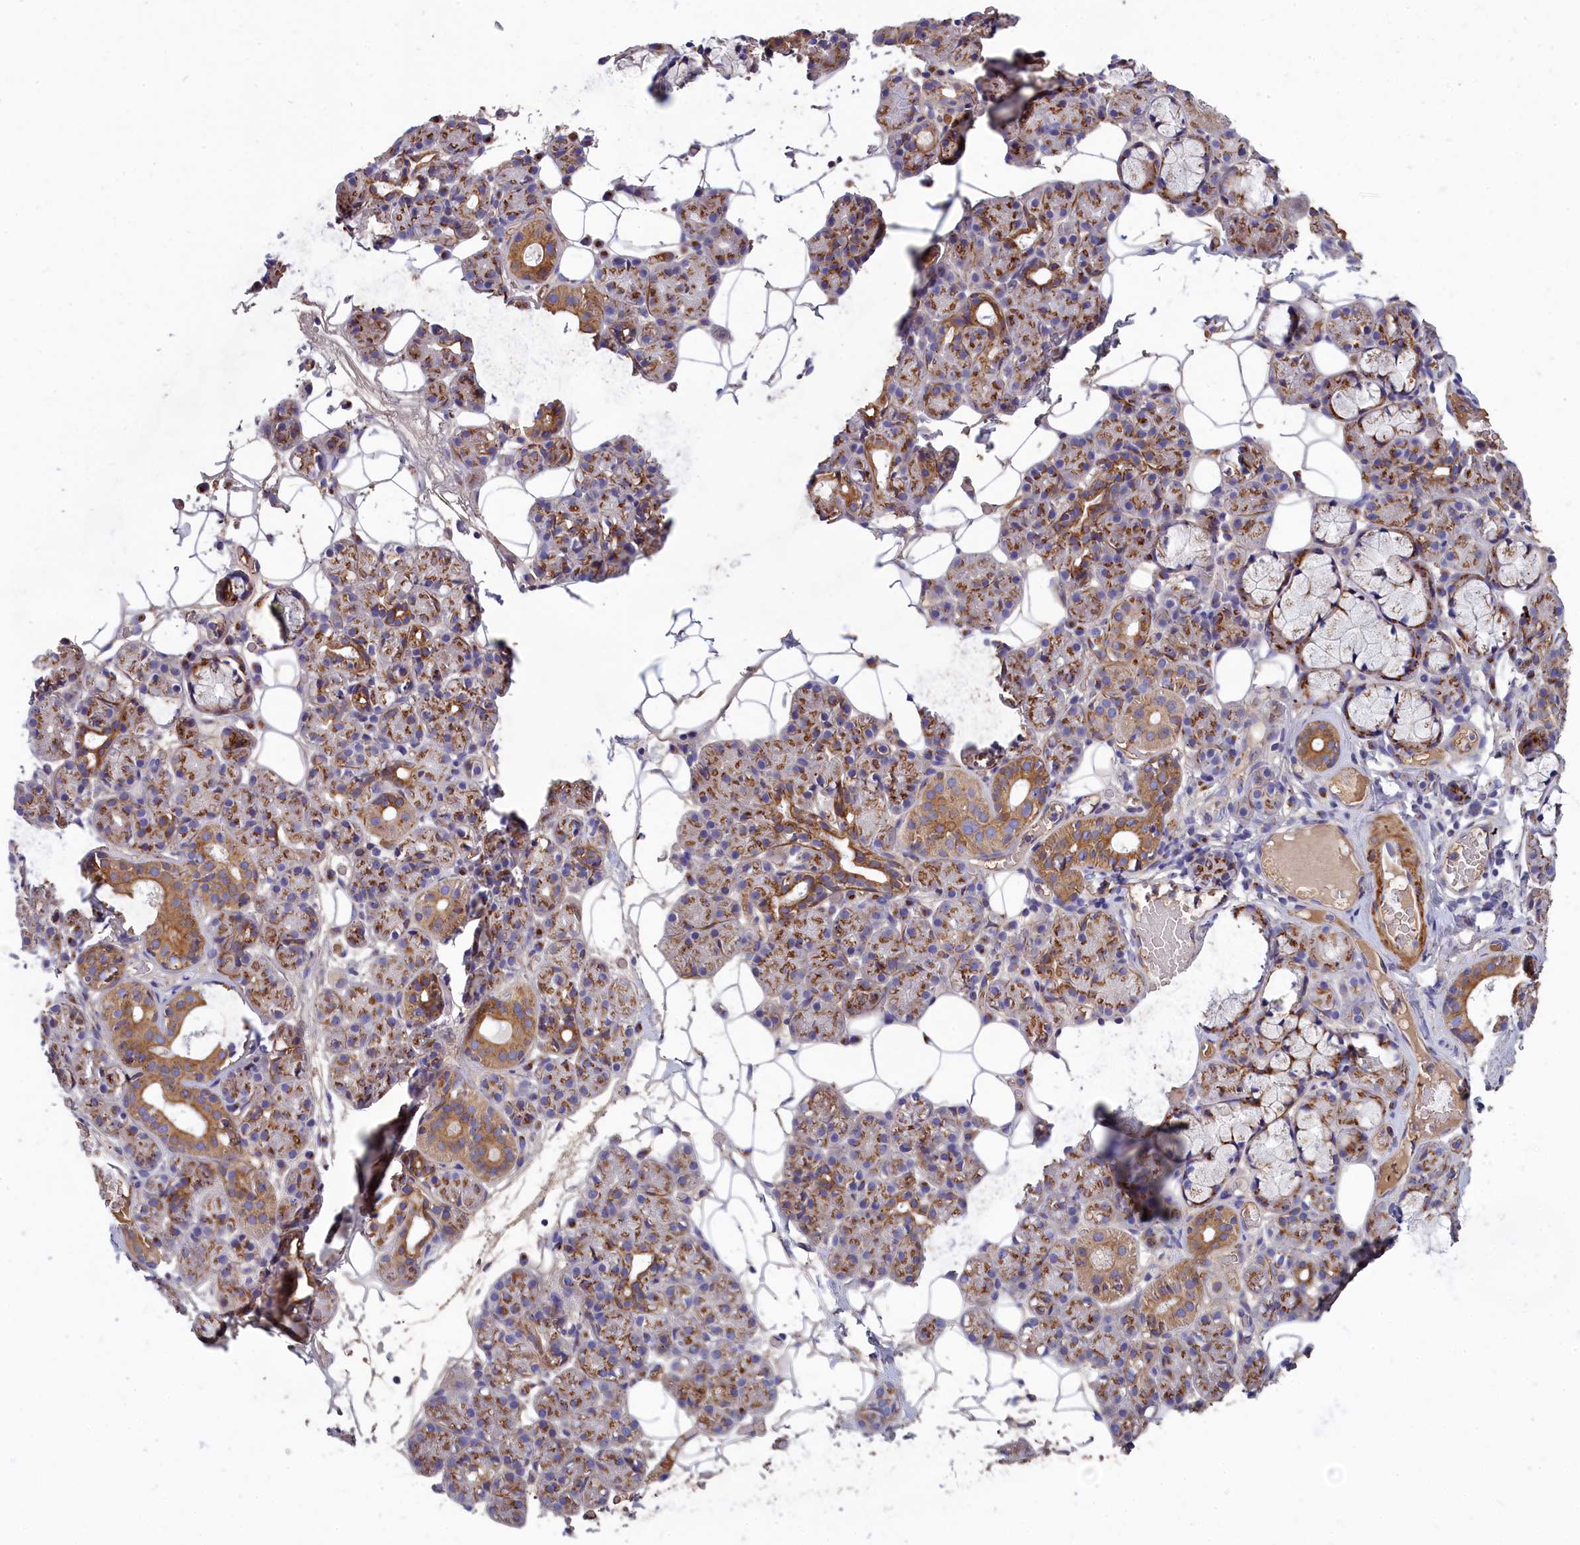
{"staining": {"intensity": "moderate", "quantity": "25%-75%", "location": "cytoplasmic/membranous"}, "tissue": "salivary gland", "cell_type": "Glandular cells", "image_type": "normal", "snomed": [{"axis": "morphology", "description": "Normal tissue, NOS"}, {"axis": "topography", "description": "Salivary gland"}], "caption": "Immunohistochemistry (IHC) (DAB) staining of normal human salivary gland exhibits moderate cytoplasmic/membranous protein expression in about 25%-75% of glandular cells.", "gene": "TUBGCP4", "patient": {"sex": "male", "age": 63}}